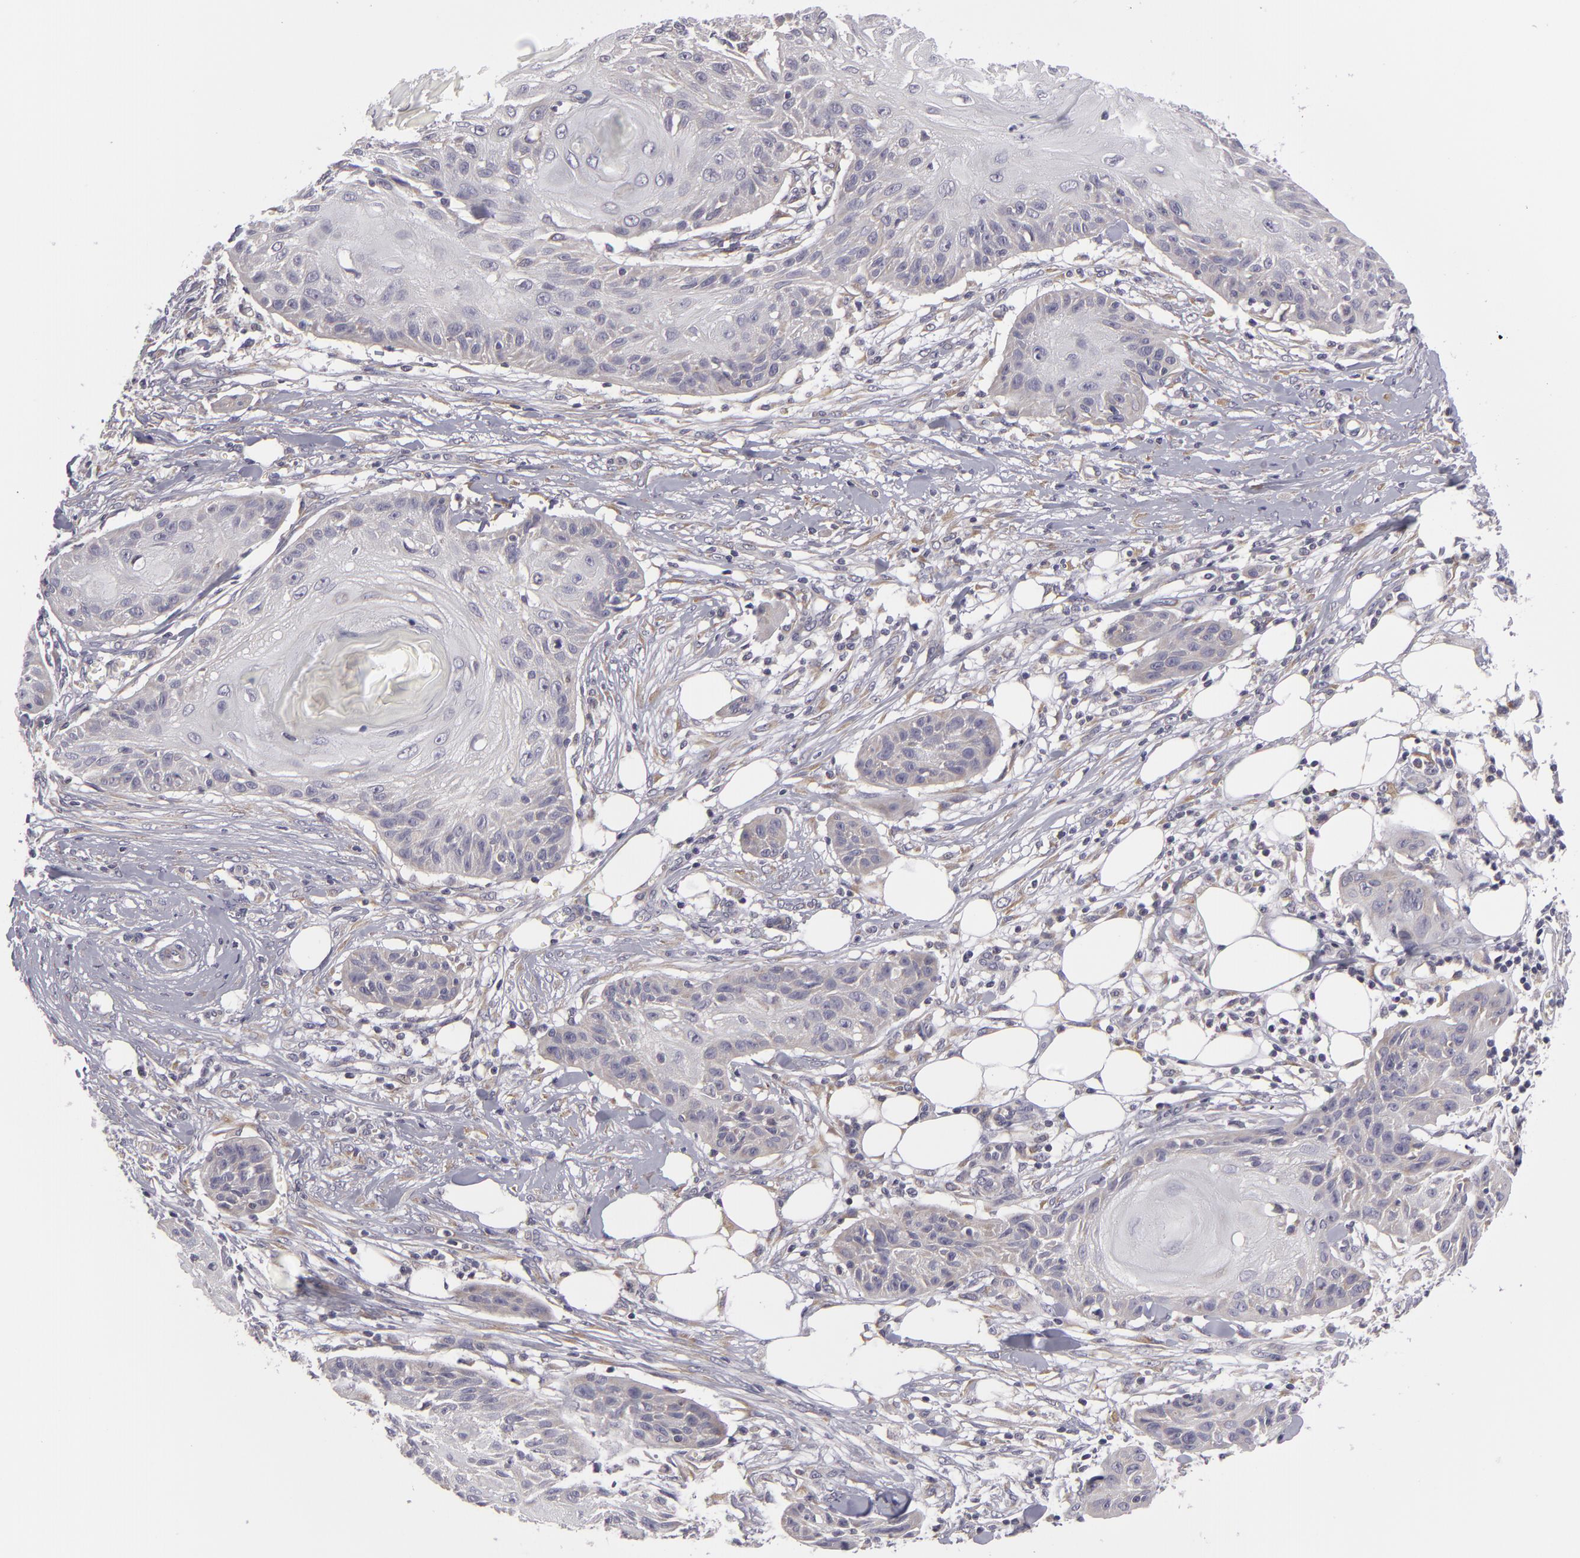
{"staining": {"intensity": "weak", "quantity": "<25%", "location": "cytoplasmic/membranous"}, "tissue": "skin cancer", "cell_type": "Tumor cells", "image_type": "cancer", "snomed": [{"axis": "morphology", "description": "Squamous cell carcinoma, NOS"}, {"axis": "topography", "description": "Skin"}], "caption": "IHC image of neoplastic tissue: squamous cell carcinoma (skin) stained with DAB (3,3'-diaminobenzidine) displays no significant protein positivity in tumor cells.", "gene": "ATP2B3", "patient": {"sex": "female", "age": 88}}